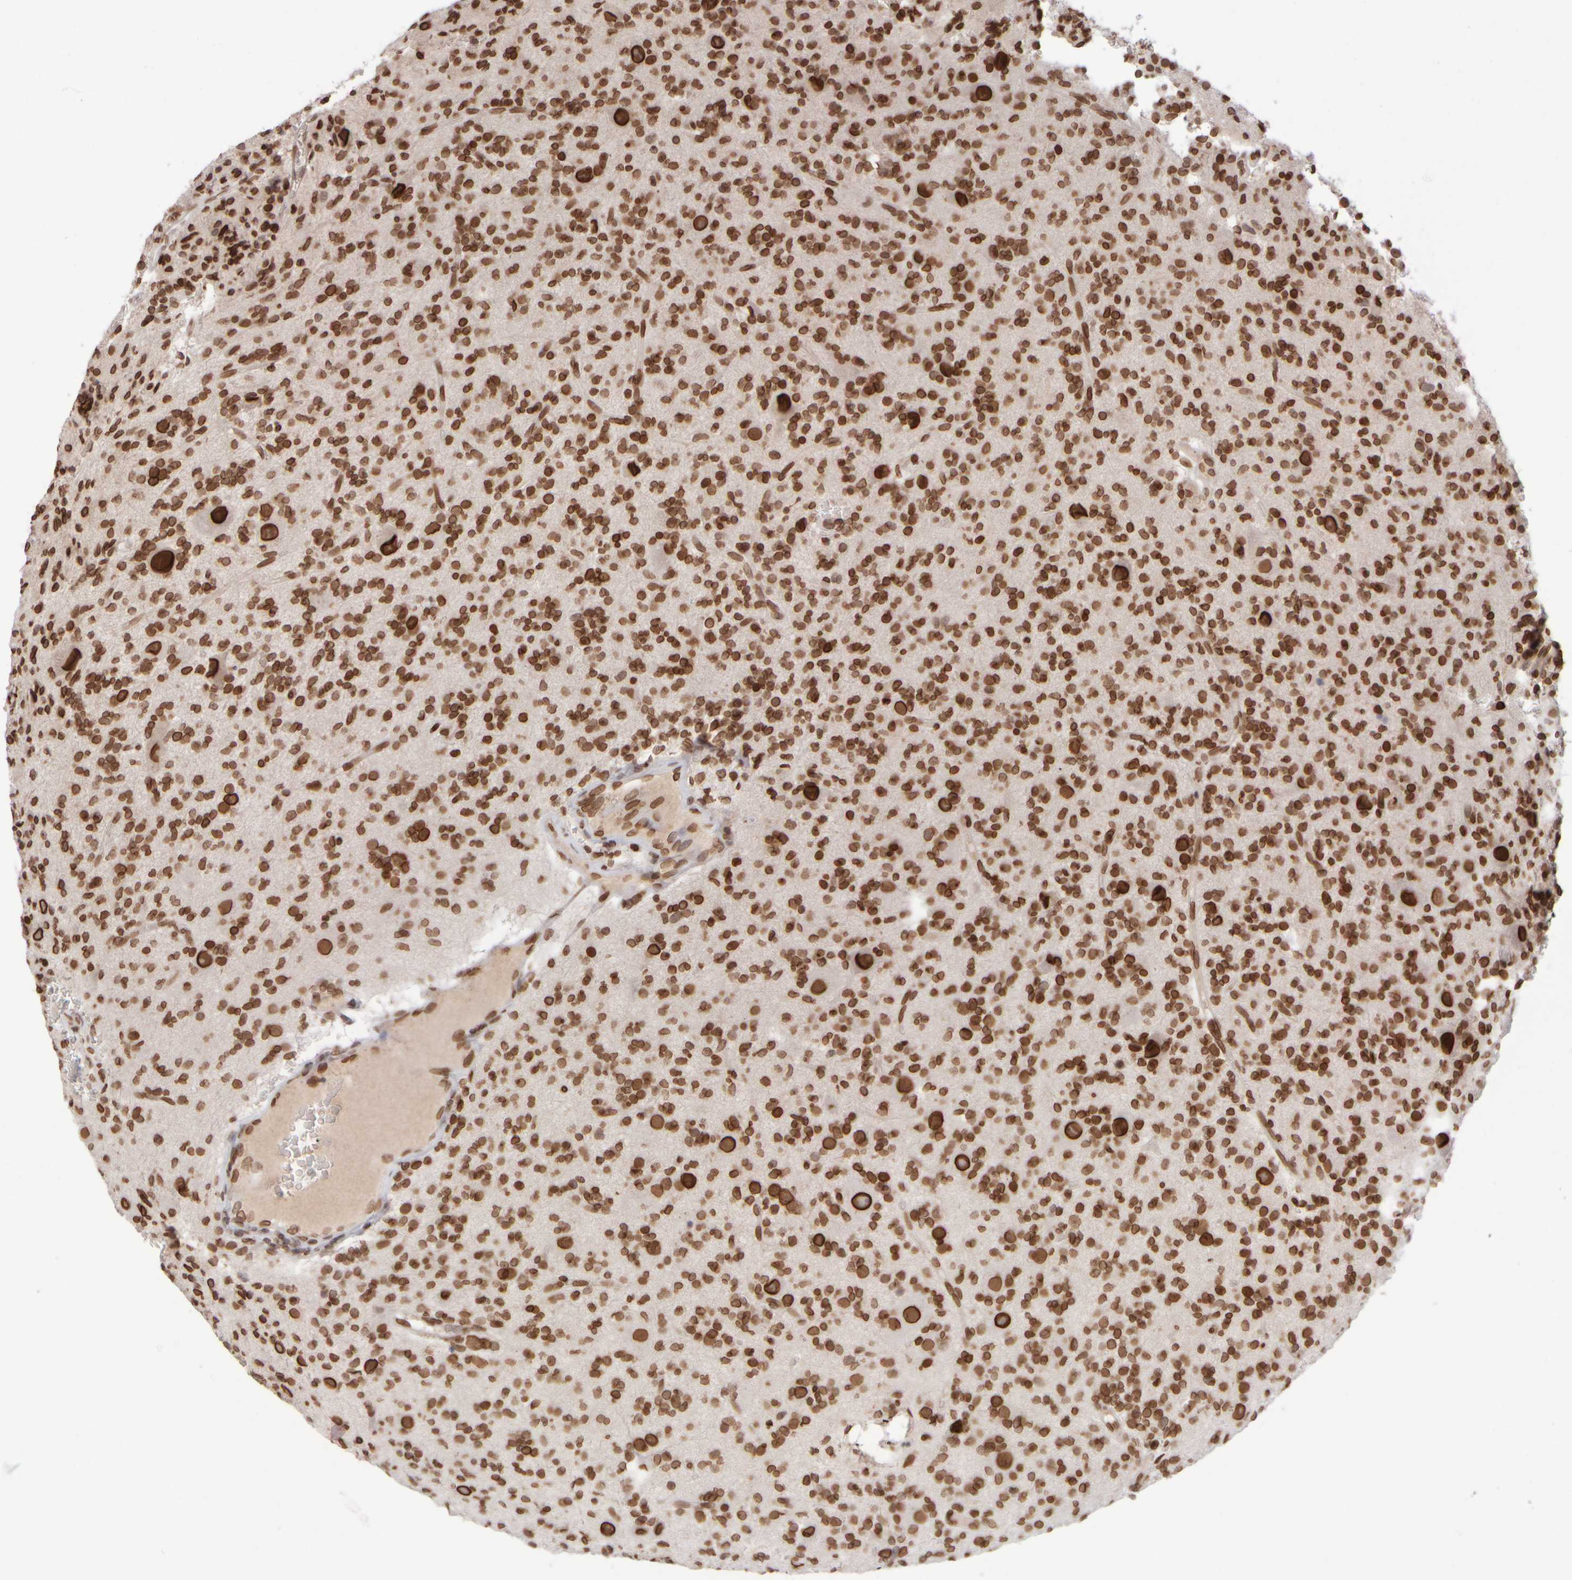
{"staining": {"intensity": "strong", "quantity": ">75%", "location": "cytoplasmic/membranous,nuclear"}, "tissue": "glioma", "cell_type": "Tumor cells", "image_type": "cancer", "snomed": [{"axis": "morphology", "description": "Glioma, malignant, High grade"}, {"axis": "topography", "description": "Brain"}], "caption": "Immunohistochemistry photomicrograph of neoplastic tissue: human malignant glioma (high-grade) stained using IHC displays high levels of strong protein expression localized specifically in the cytoplasmic/membranous and nuclear of tumor cells, appearing as a cytoplasmic/membranous and nuclear brown color.", "gene": "ZC3HC1", "patient": {"sex": "male", "age": 34}}